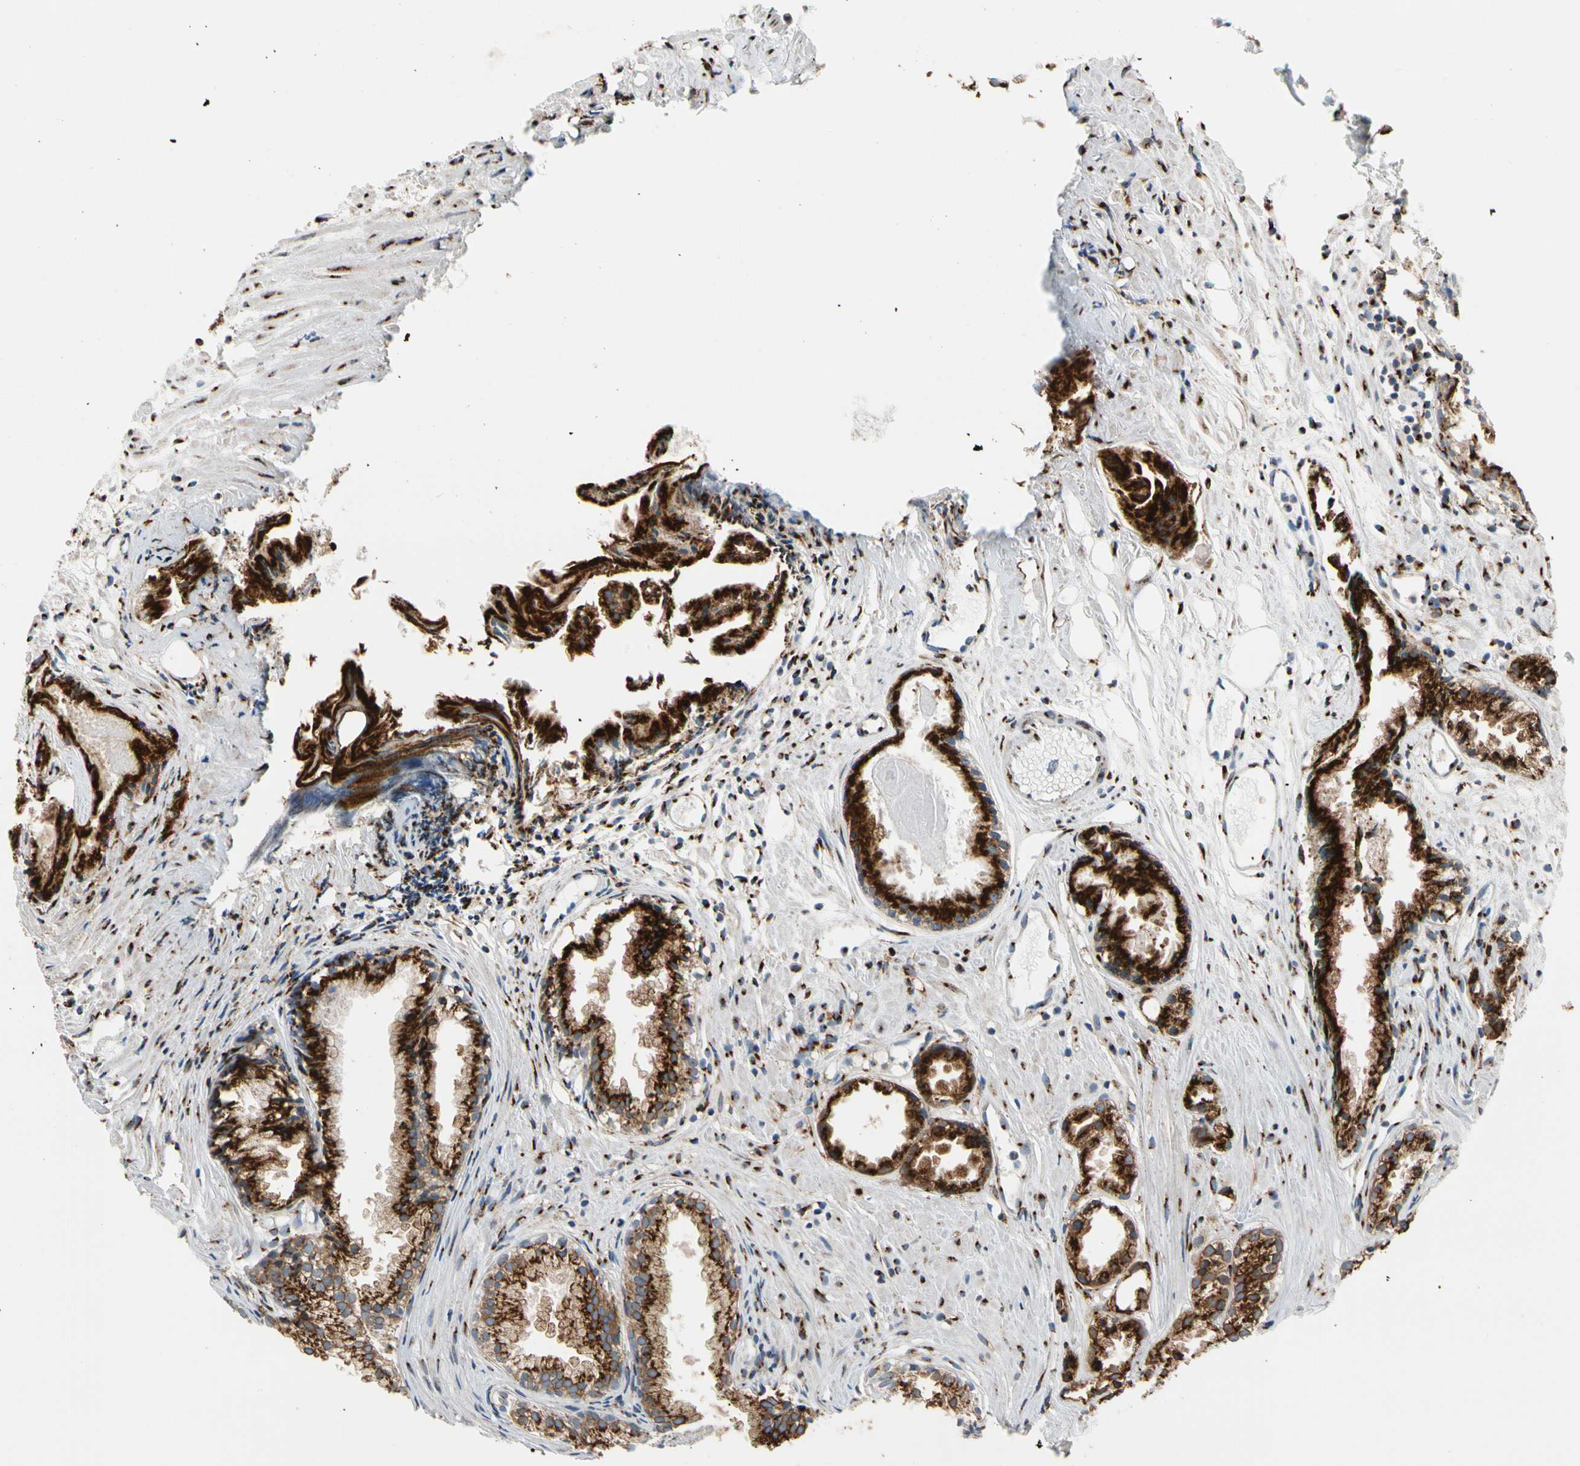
{"staining": {"intensity": "strong", "quantity": ">75%", "location": "cytoplasmic/membranous"}, "tissue": "prostate cancer", "cell_type": "Tumor cells", "image_type": "cancer", "snomed": [{"axis": "morphology", "description": "Adenocarcinoma, Low grade"}, {"axis": "topography", "description": "Prostate"}], "caption": "Immunohistochemistry (IHC) image of neoplastic tissue: prostate cancer (low-grade adenocarcinoma) stained using immunohistochemistry shows high levels of strong protein expression localized specifically in the cytoplasmic/membranous of tumor cells, appearing as a cytoplasmic/membranous brown color.", "gene": "NUCB1", "patient": {"sex": "male", "age": 72}}